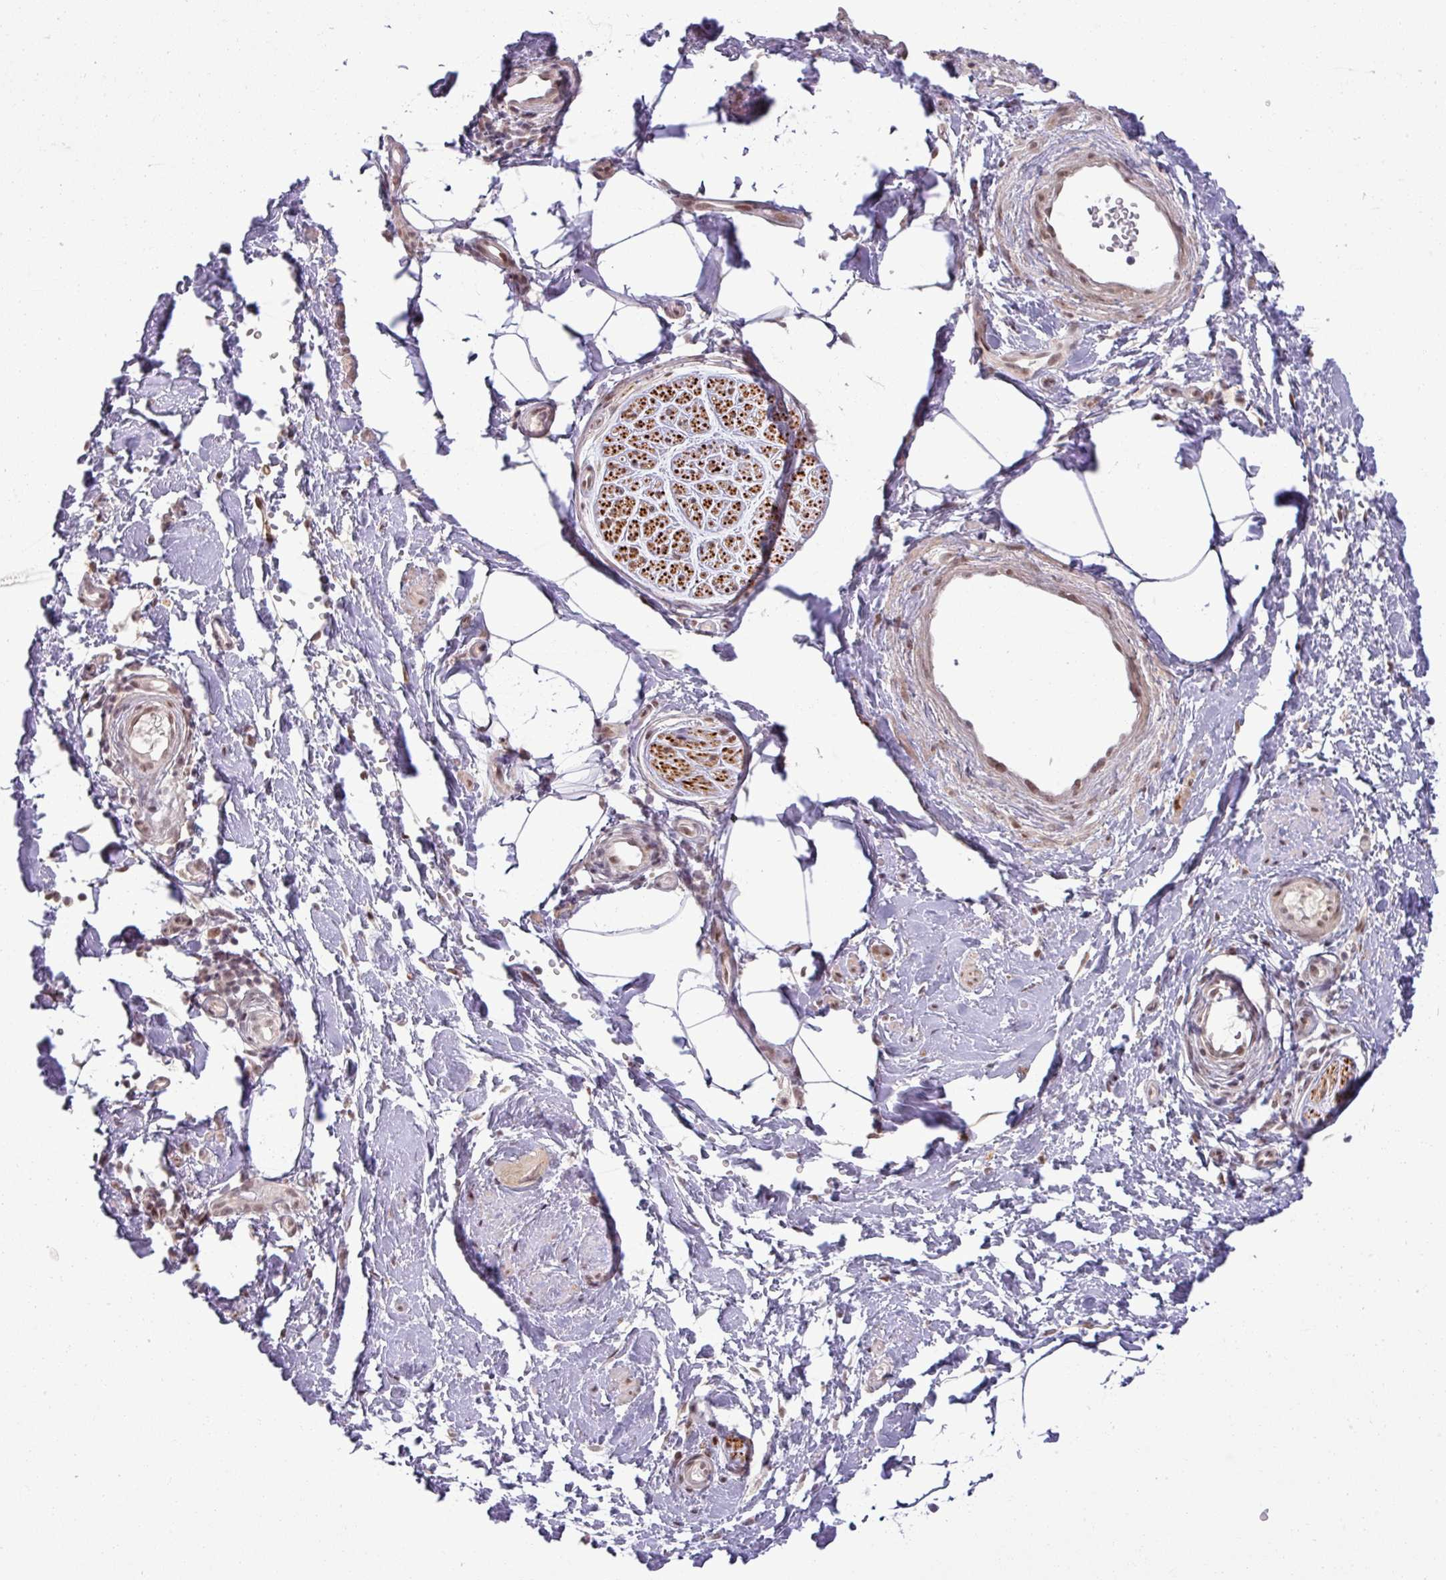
{"staining": {"intensity": "negative", "quantity": "none", "location": "none"}, "tissue": "adipose tissue", "cell_type": "Adipocytes", "image_type": "normal", "snomed": [{"axis": "morphology", "description": "Normal tissue, NOS"}, {"axis": "topography", "description": "Soft tissue"}, {"axis": "topography", "description": "Adipose tissue"}, {"axis": "topography", "description": "Vascular tissue"}, {"axis": "topography", "description": "Peripheral nerve tissue"}], "caption": "This micrograph is of benign adipose tissue stained with IHC to label a protein in brown with the nuclei are counter-stained blue. There is no expression in adipocytes.", "gene": "PTPN20", "patient": {"sex": "male", "age": 74}}